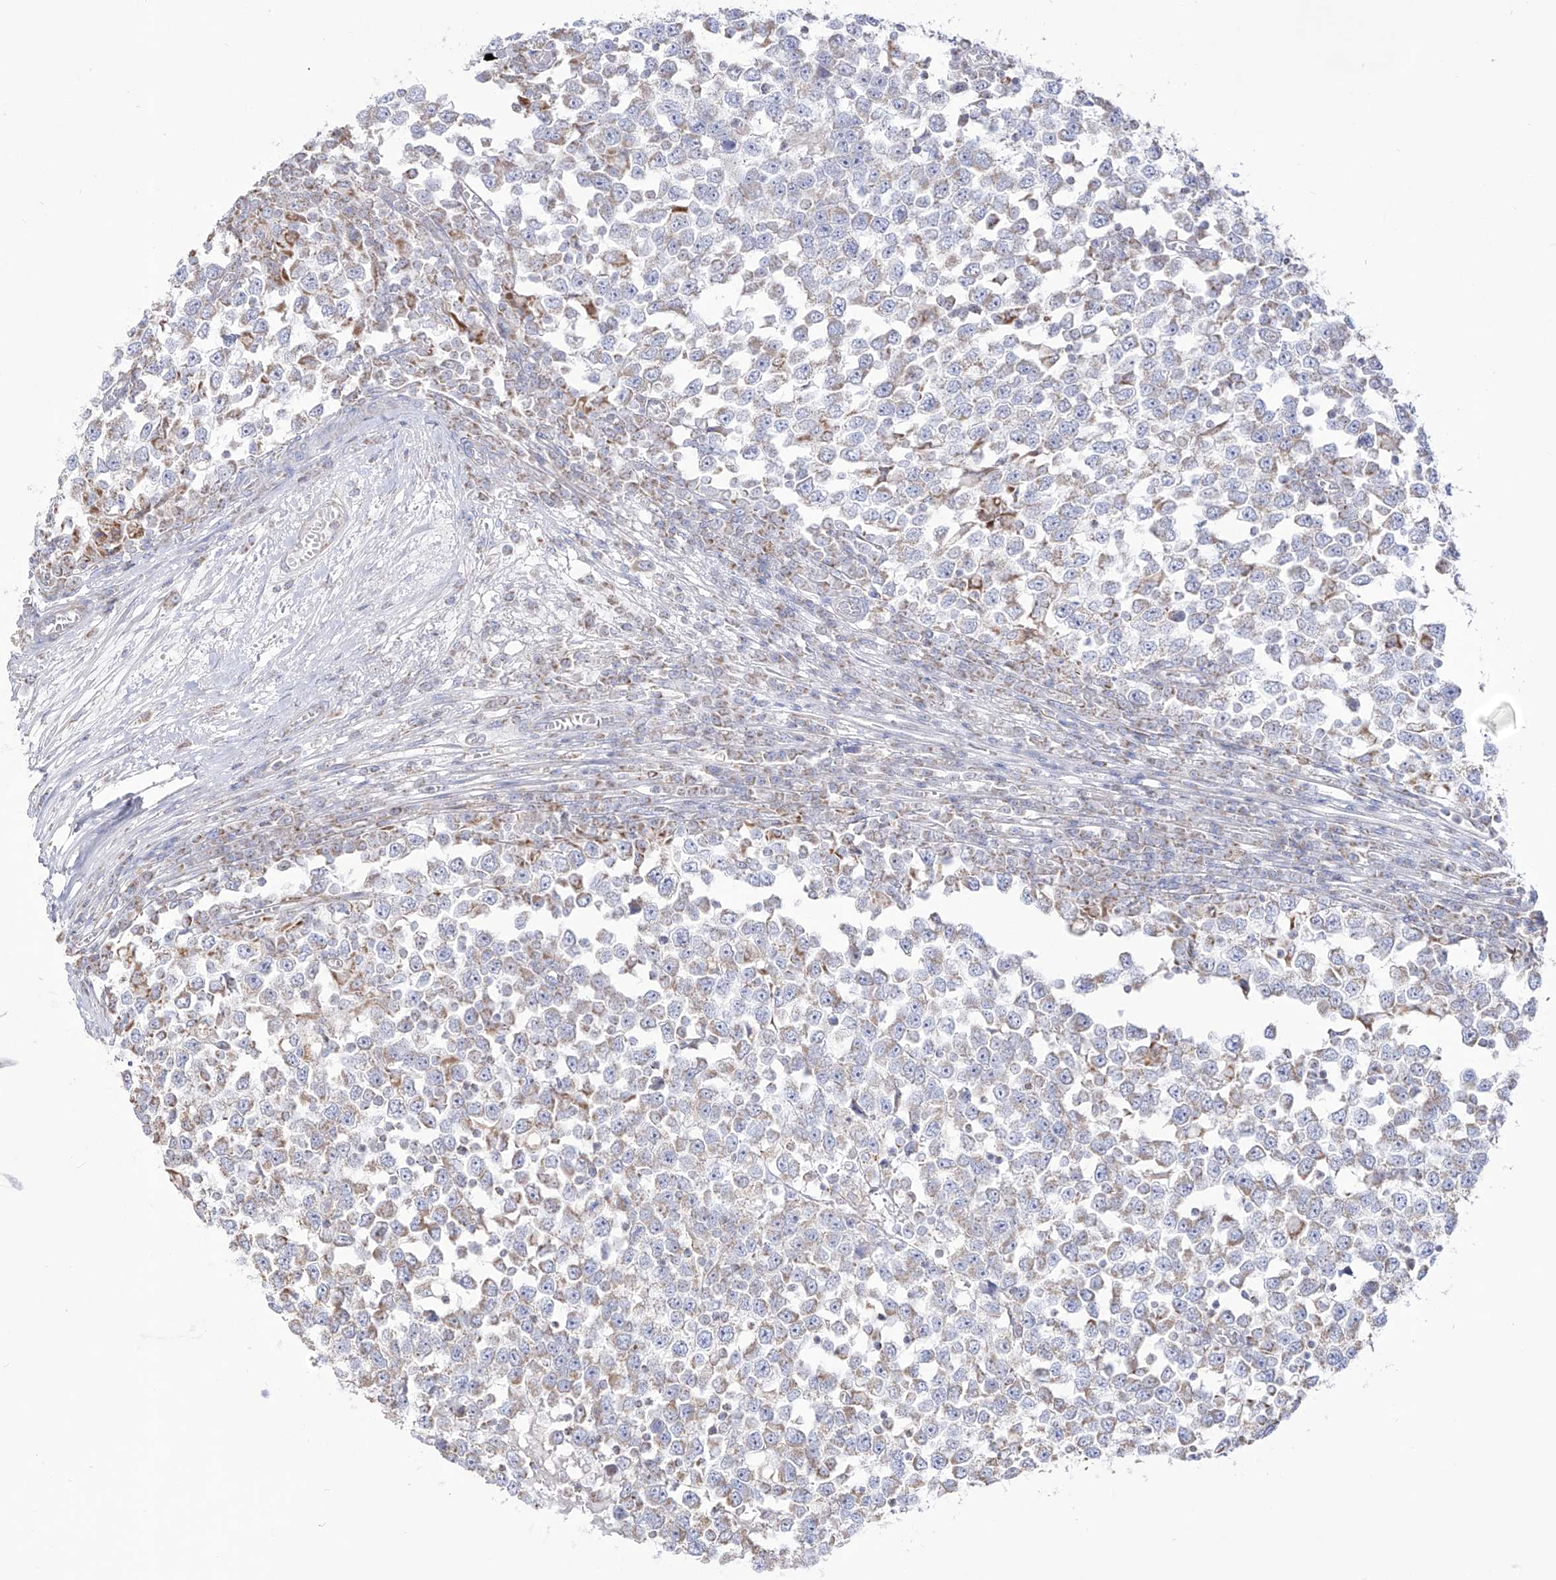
{"staining": {"intensity": "moderate", "quantity": "<25%", "location": "cytoplasmic/membranous"}, "tissue": "testis cancer", "cell_type": "Tumor cells", "image_type": "cancer", "snomed": [{"axis": "morphology", "description": "Seminoma, NOS"}, {"axis": "topography", "description": "Testis"}], "caption": "Seminoma (testis) stained for a protein shows moderate cytoplasmic/membranous positivity in tumor cells.", "gene": "RCHY1", "patient": {"sex": "male", "age": 65}}